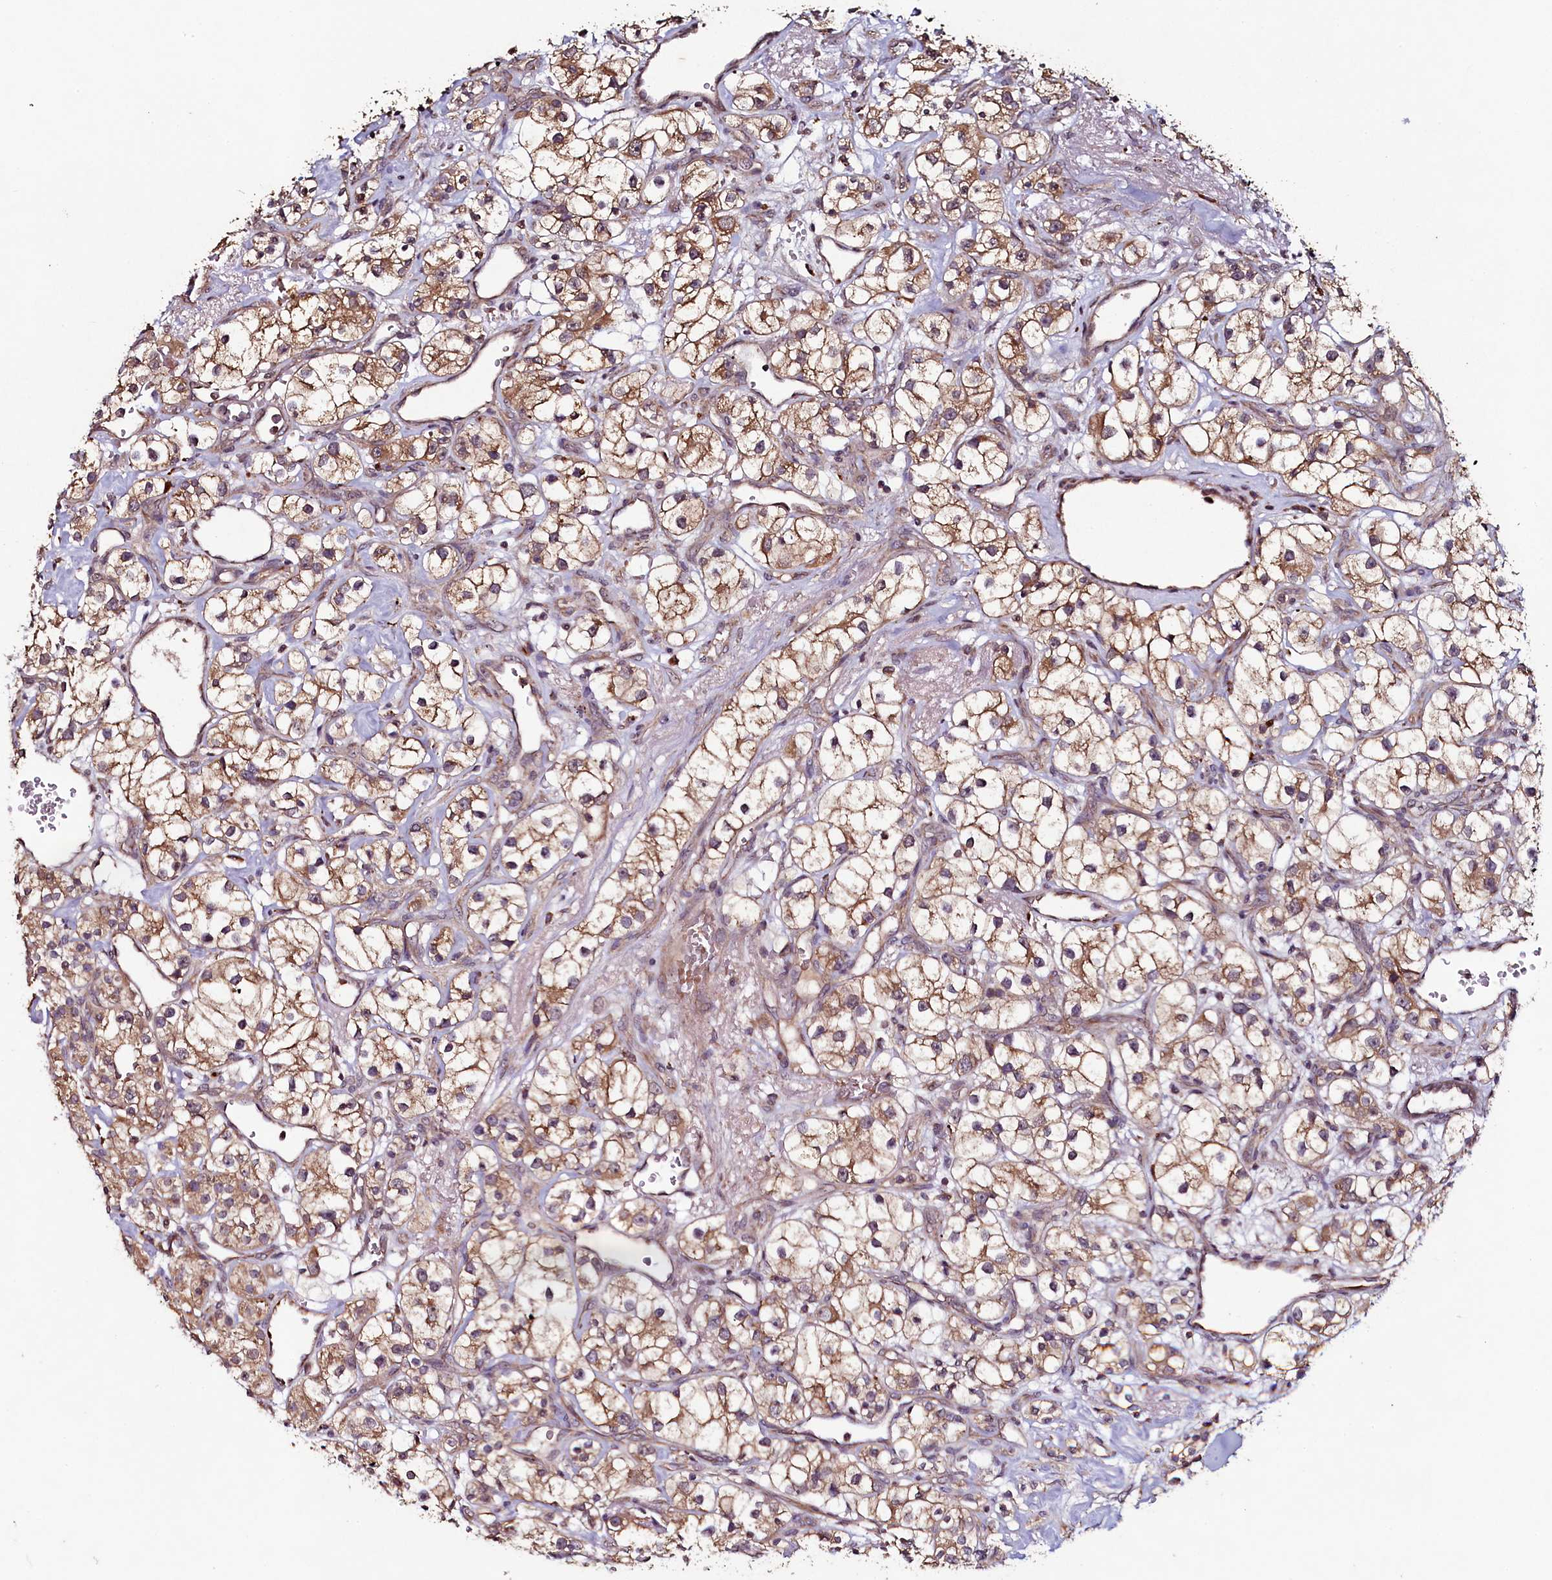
{"staining": {"intensity": "moderate", "quantity": ">75%", "location": "cytoplasmic/membranous"}, "tissue": "renal cancer", "cell_type": "Tumor cells", "image_type": "cancer", "snomed": [{"axis": "morphology", "description": "Adenocarcinoma, NOS"}, {"axis": "topography", "description": "Kidney"}], "caption": "This is a photomicrograph of immunohistochemistry (IHC) staining of adenocarcinoma (renal), which shows moderate staining in the cytoplasmic/membranous of tumor cells.", "gene": "SEC24C", "patient": {"sex": "male", "age": 77}}